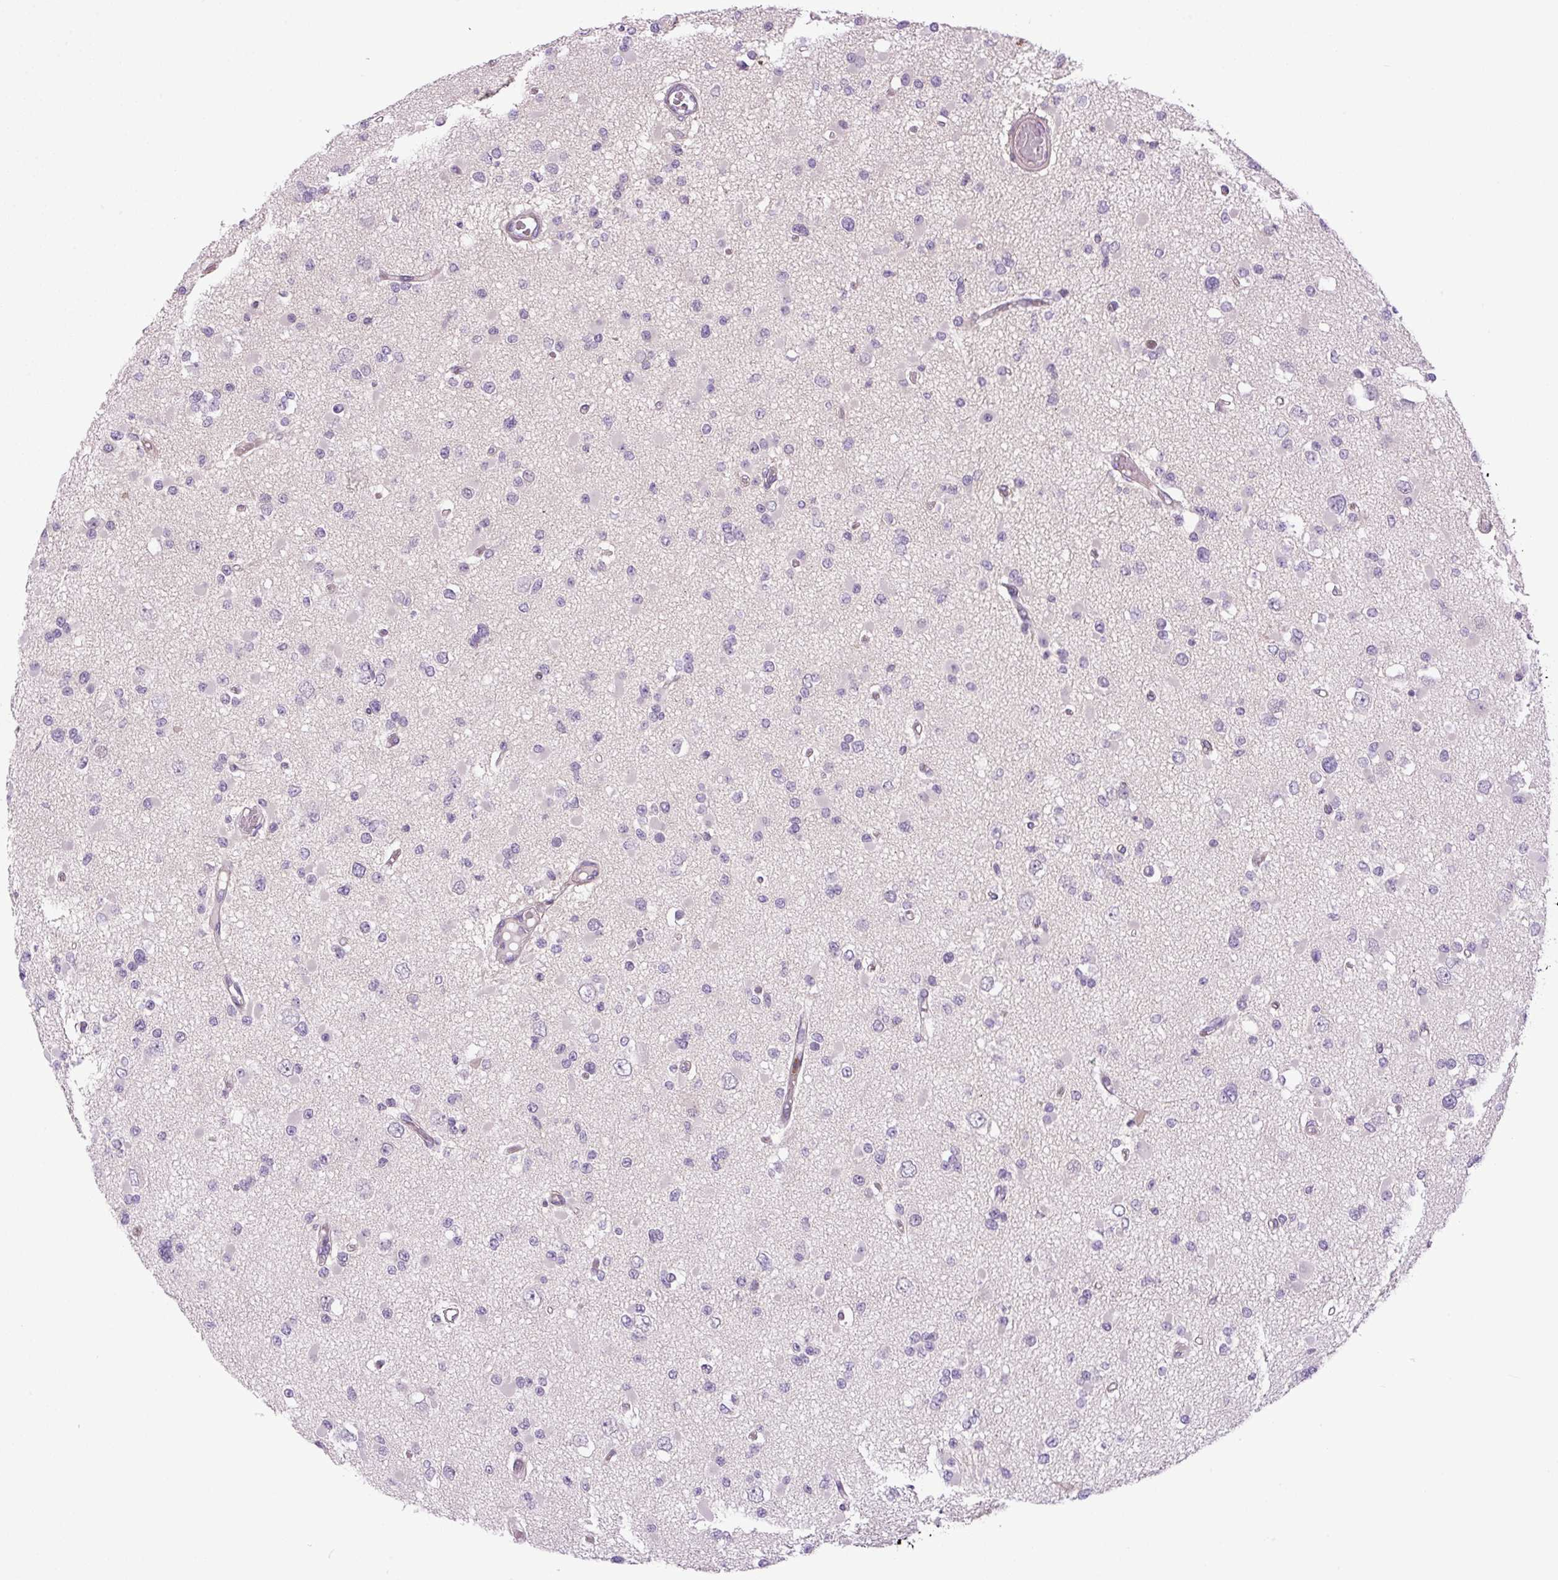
{"staining": {"intensity": "negative", "quantity": "none", "location": "none"}, "tissue": "glioma", "cell_type": "Tumor cells", "image_type": "cancer", "snomed": [{"axis": "morphology", "description": "Glioma, malignant, Low grade"}, {"axis": "topography", "description": "Brain"}], "caption": "High magnification brightfield microscopy of glioma stained with DAB (3,3'-diaminobenzidine) (brown) and counterstained with hematoxylin (blue): tumor cells show no significant positivity.", "gene": "KIFC1", "patient": {"sex": "female", "age": 22}}